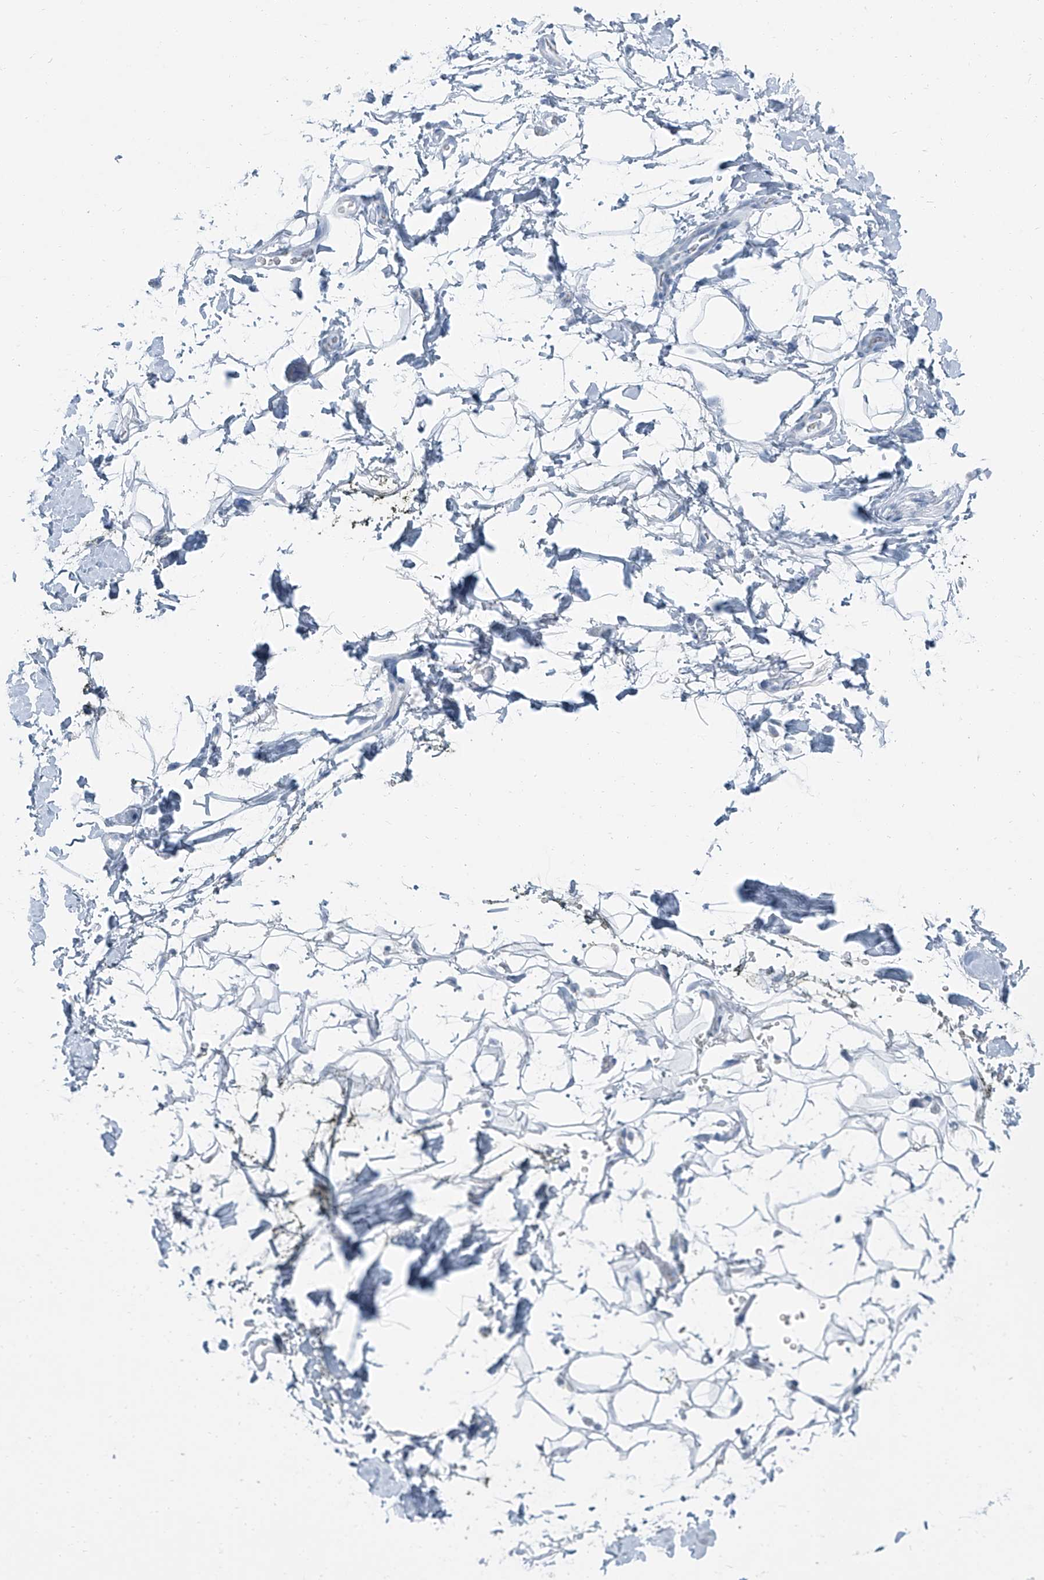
{"staining": {"intensity": "negative", "quantity": "none", "location": "none"}, "tissue": "adipose tissue", "cell_type": "Adipocytes", "image_type": "normal", "snomed": [{"axis": "morphology", "description": "Normal tissue, NOS"}, {"axis": "morphology", "description": "Adenocarcinoma, NOS"}, {"axis": "topography", "description": "Pancreas"}, {"axis": "topography", "description": "Peripheral nerve tissue"}], "caption": "A micrograph of human adipose tissue is negative for staining in adipocytes. (Brightfield microscopy of DAB immunohistochemistry at high magnification).", "gene": "RGN", "patient": {"sex": "male", "age": 59}}